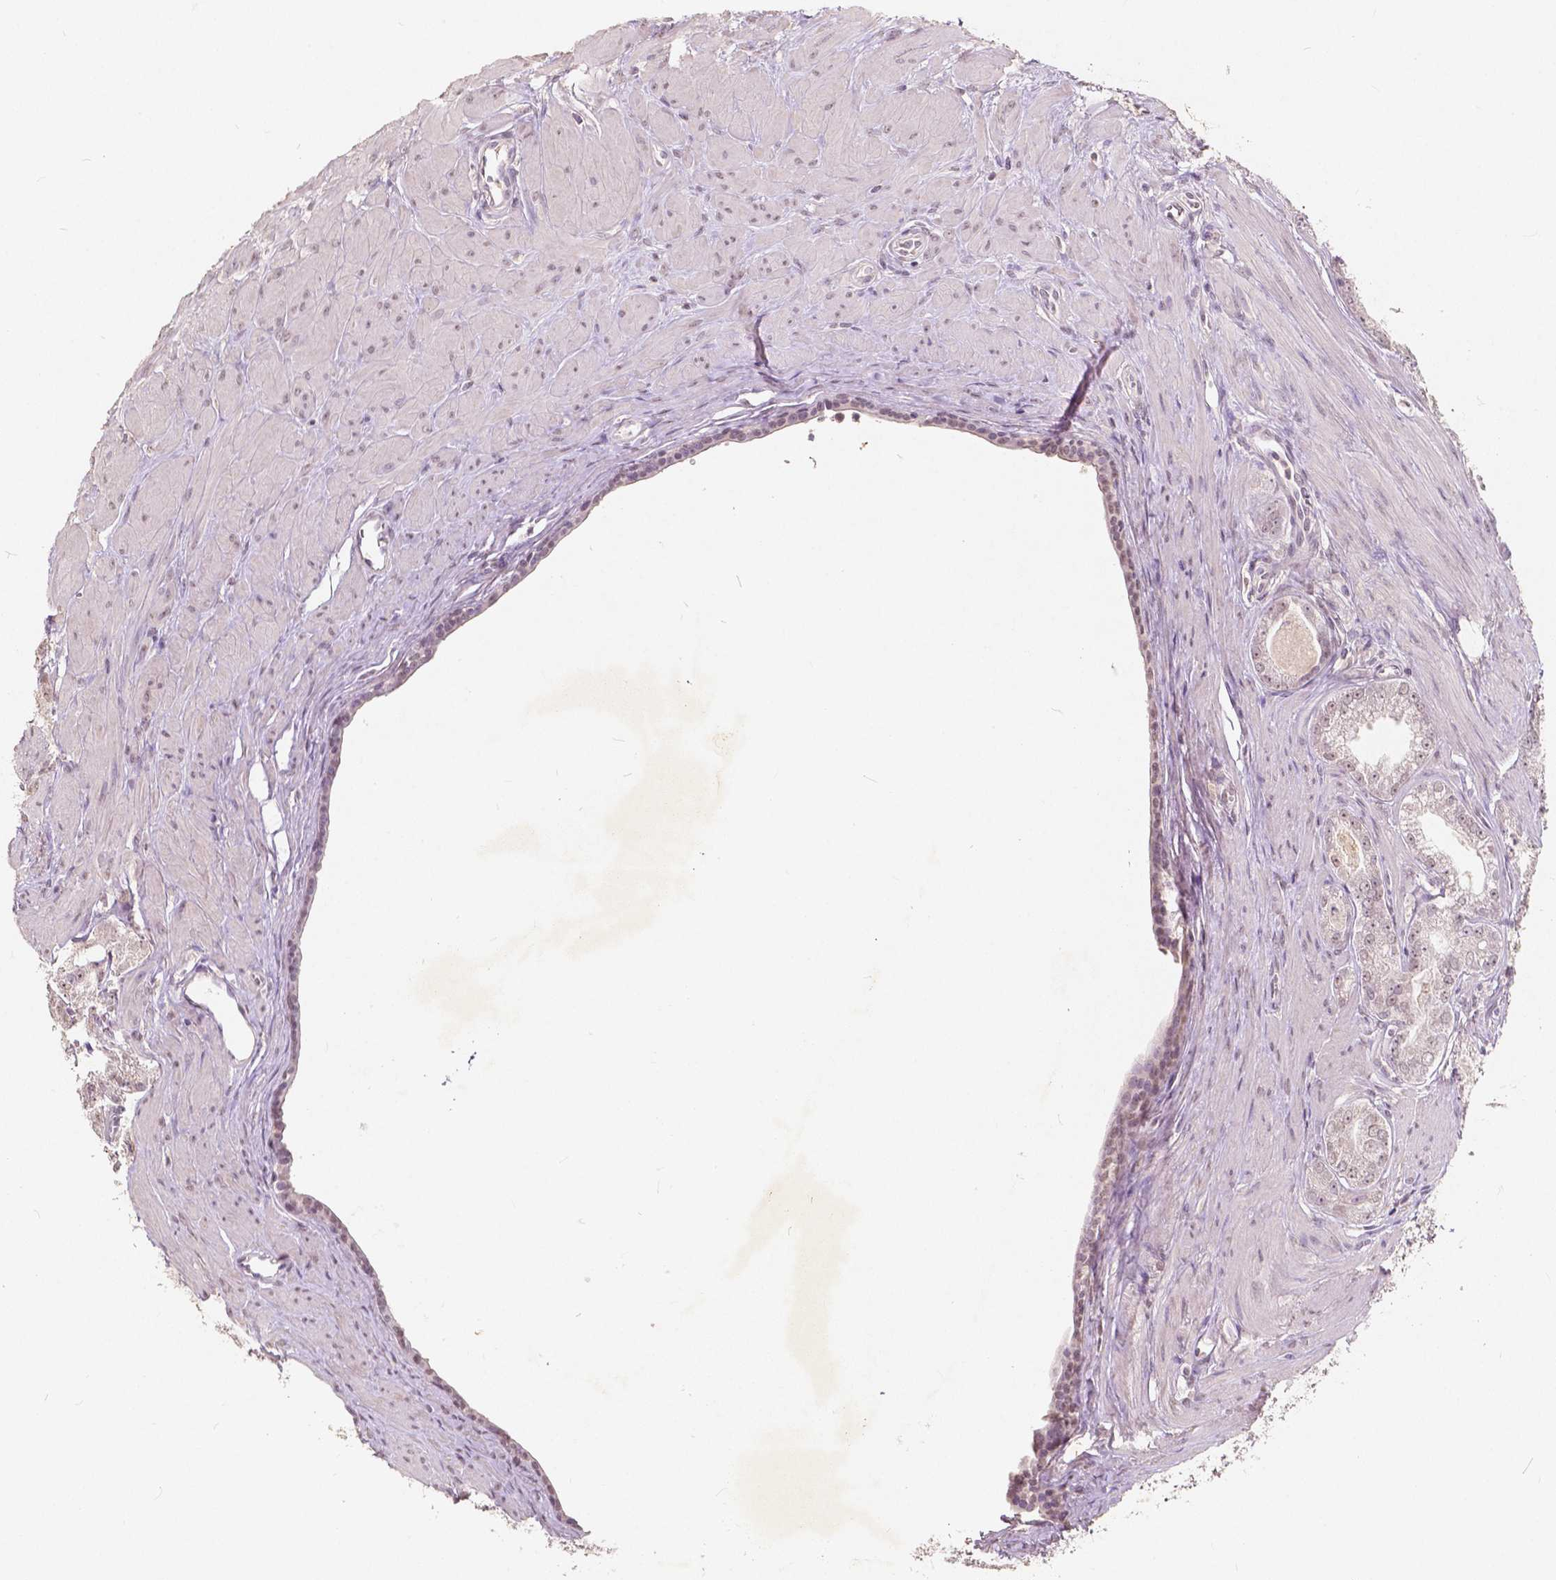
{"staining": {"intensity": "weak", "quantity": "25%-75%", "location": "nuclear"}, "tissue": "prostate cancer", "cell_type": "Tumor cells", "image_type": "cancer", "snomed": [{"axis": "morphology", "description": "Adenocarcinoma, NOS"}, {"axis": "topography", "description": "Prostate"}], "caption": "A brown stain highlights weak nuclear staining of a protein in human adenocarcinoma (prostate) tumor cells.", "gene": "SOX15", "patient": {"sex": "male", "age": 71}}